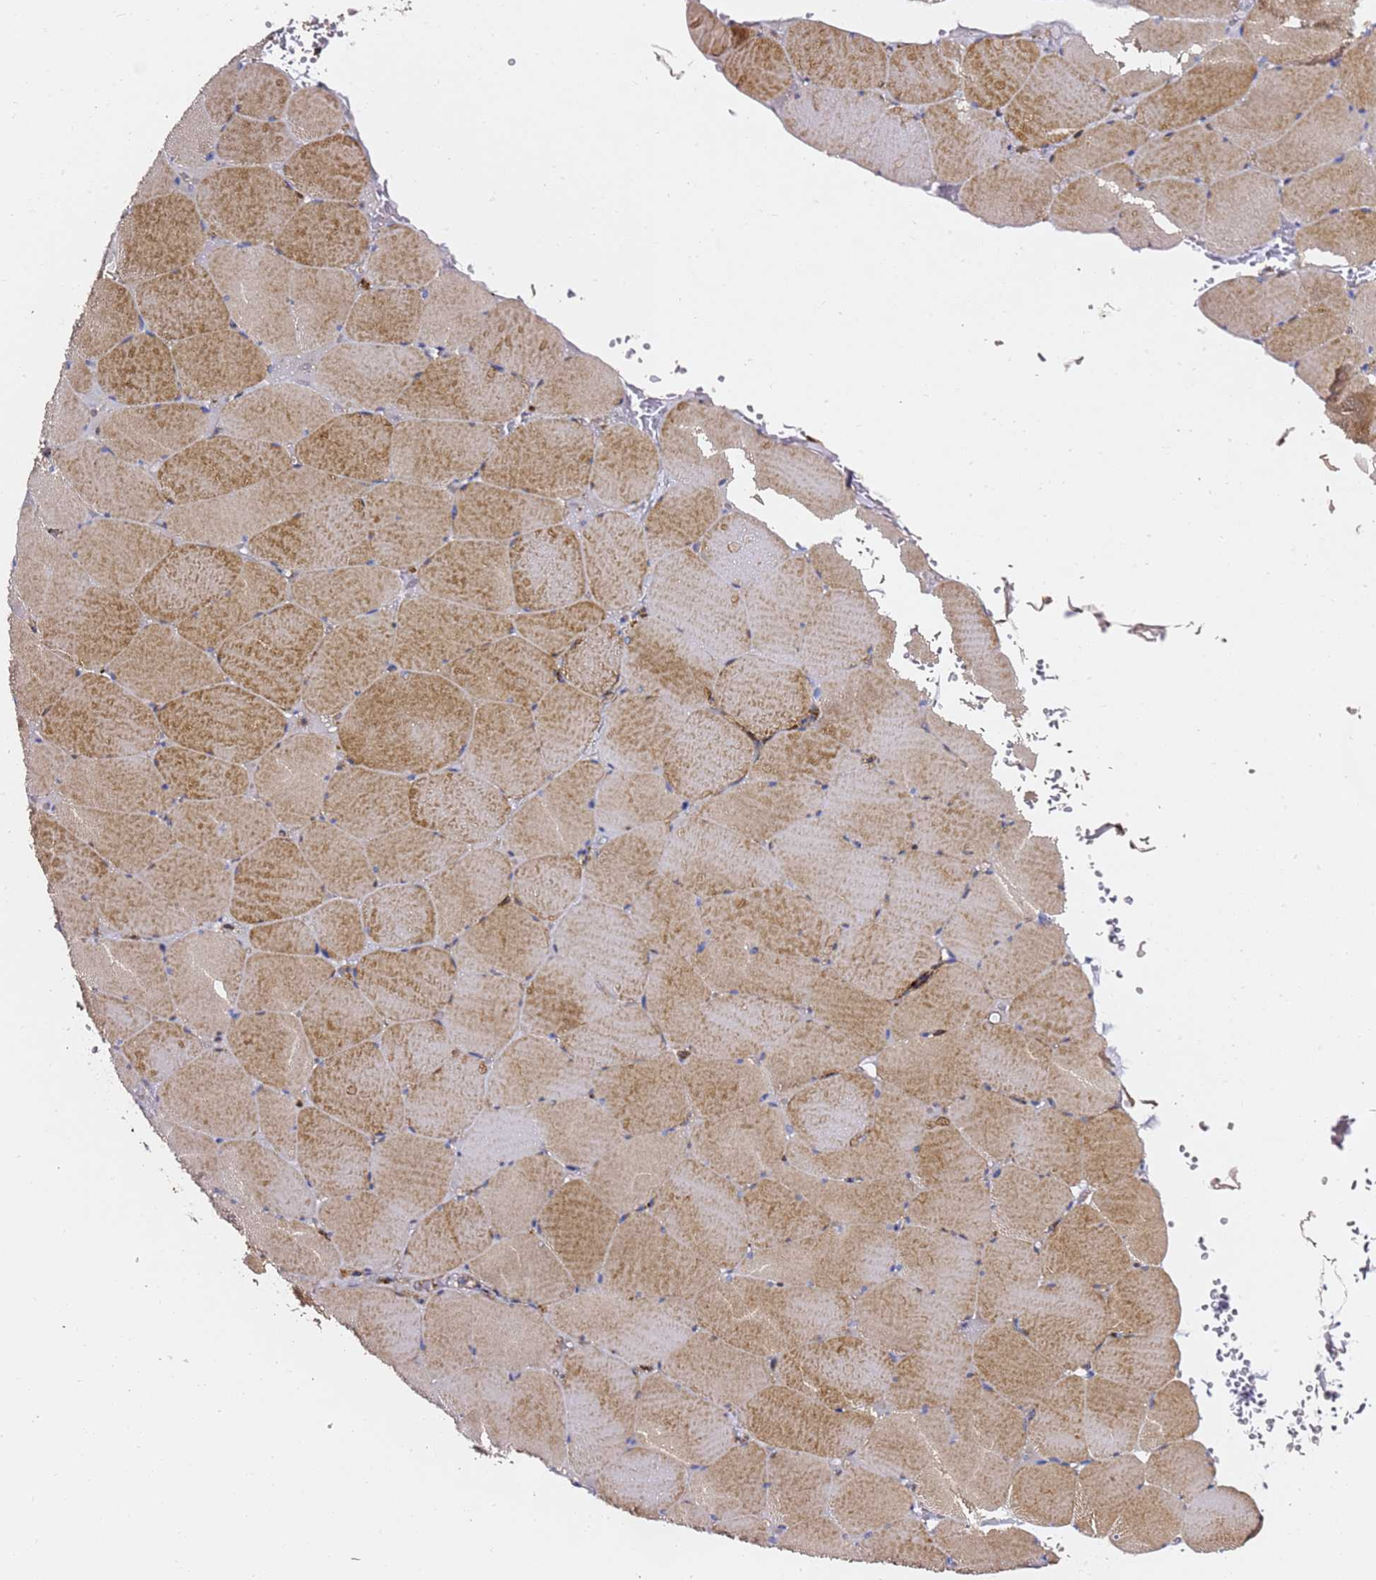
{"staining": {"intensity": "moderate", "quantity": ">75%", "location": "cytoplasmic/membranous"}, "tissue": "skeletal muscle", "cell_type": "Myocytes", "image_type": "normal", "snomed": [{"axis": "morphology", "description": "Normal tissue, NOS"}, {"axis": "topography", "description": "Skeletal muscle"}, {"axis": "topography", "description": "Head-Neck"}], "caption": "Immunohistochemical staining of benign skeletal muscle shows >75% levels of moderate cytoplasmic/membranous protein expression in approximately >75% of myocytes. (DAB IHC, brown staining for protein, blue staining for nuclei).", "gene": "ZFP36L2", "patient": {"sex": "male", "age": 66}}